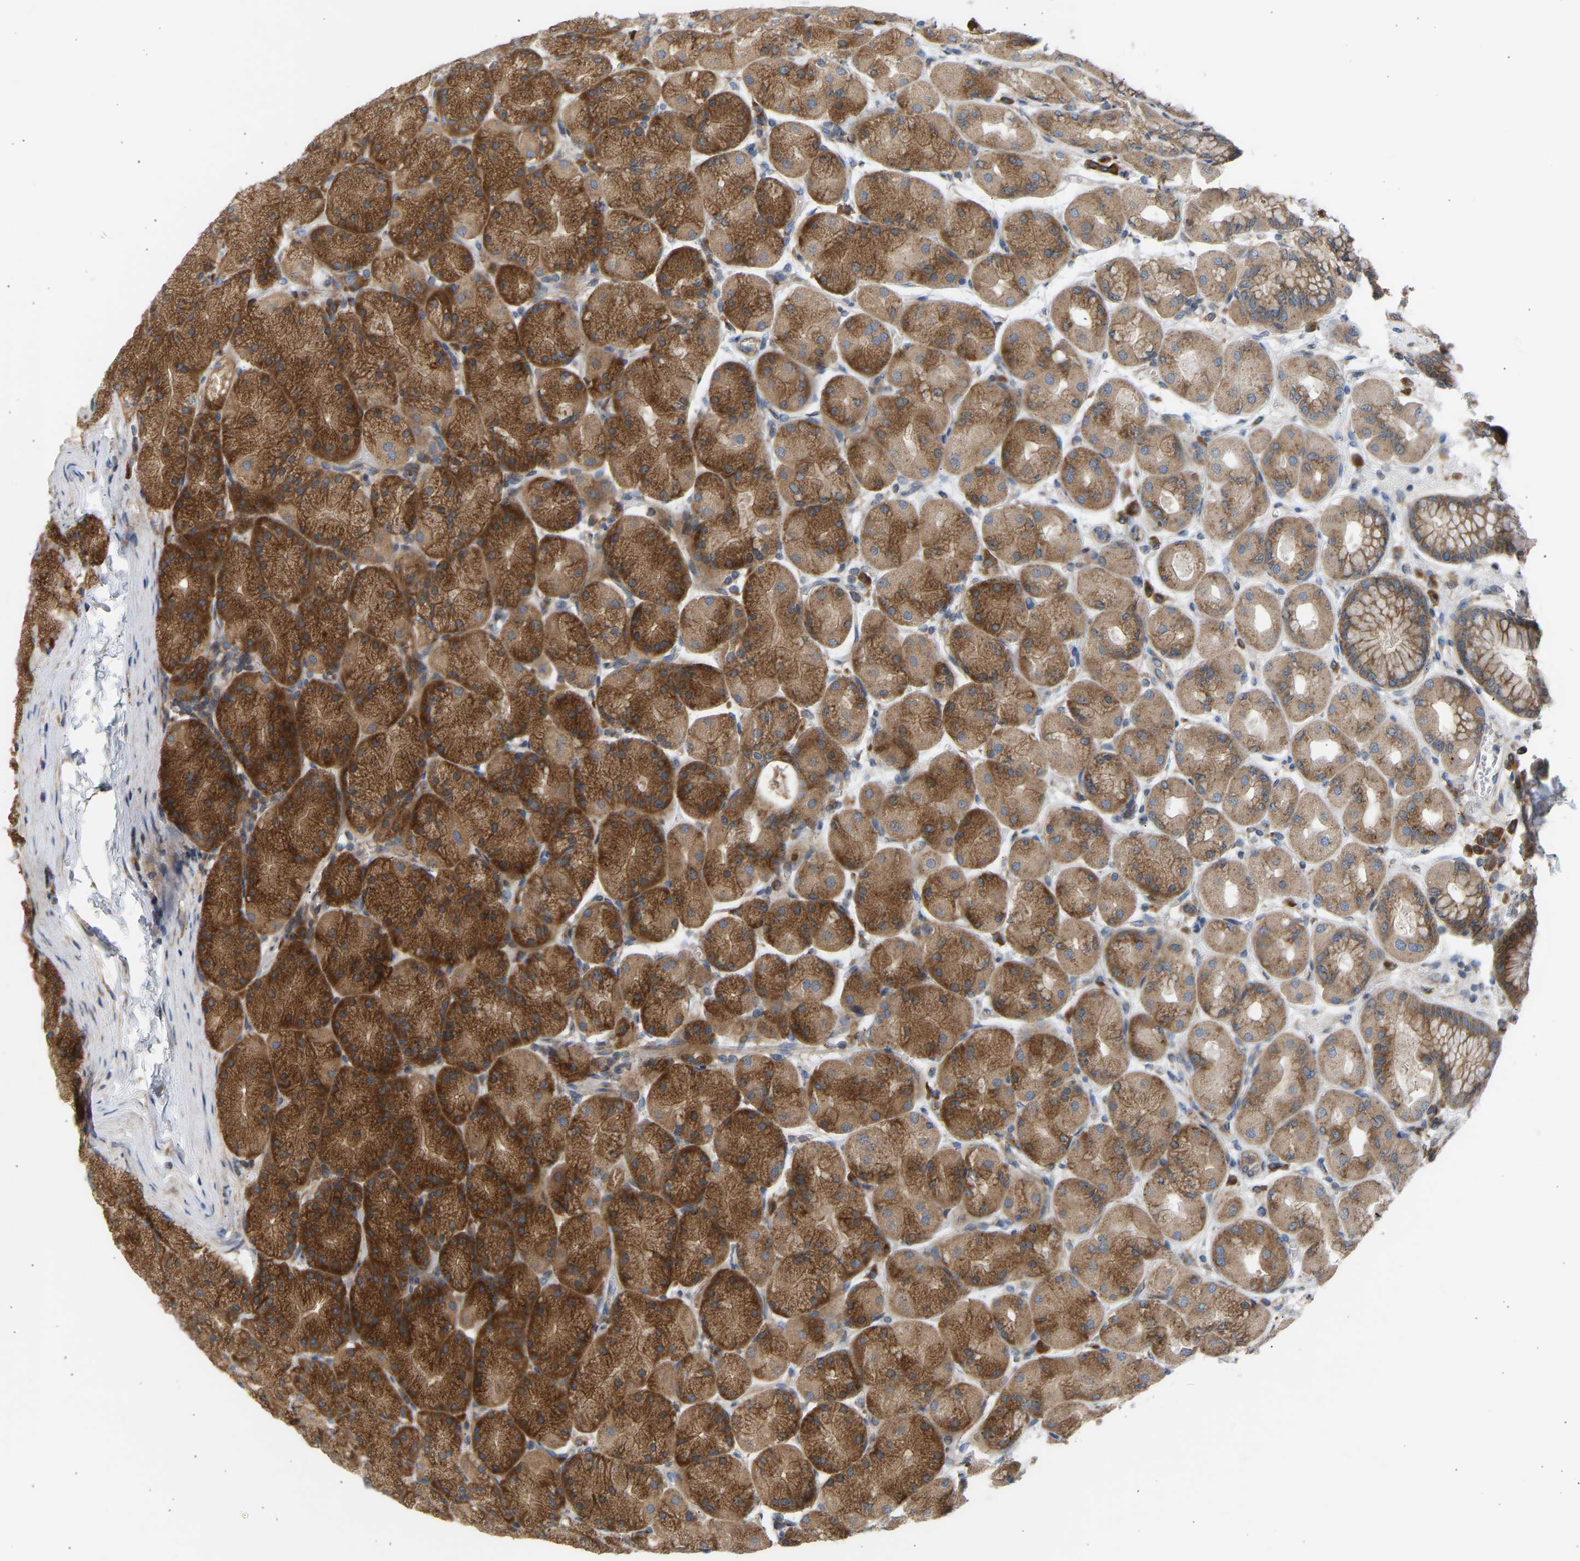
{"staining": {"intensity": "strong", "quantity": ">75%", "location": "cytoplasmic/membranous"}, "tissue": "stomach", "cell_type": "Glandular cells", "image_type": "normal", "snomed": [{"axis": "morphology", "description": "Normal tissue, NOS"}, {"axis": "topography", "description": "Stomach, upper"}], "caption": "Immunohistochemical staining of benign human stomach reveals high levels of strong cytoplasmic/membranous positivity in approximately >75% of glandular cells.", "gene": "GCN1", "patient": {"sex": "female", "age": 56}}